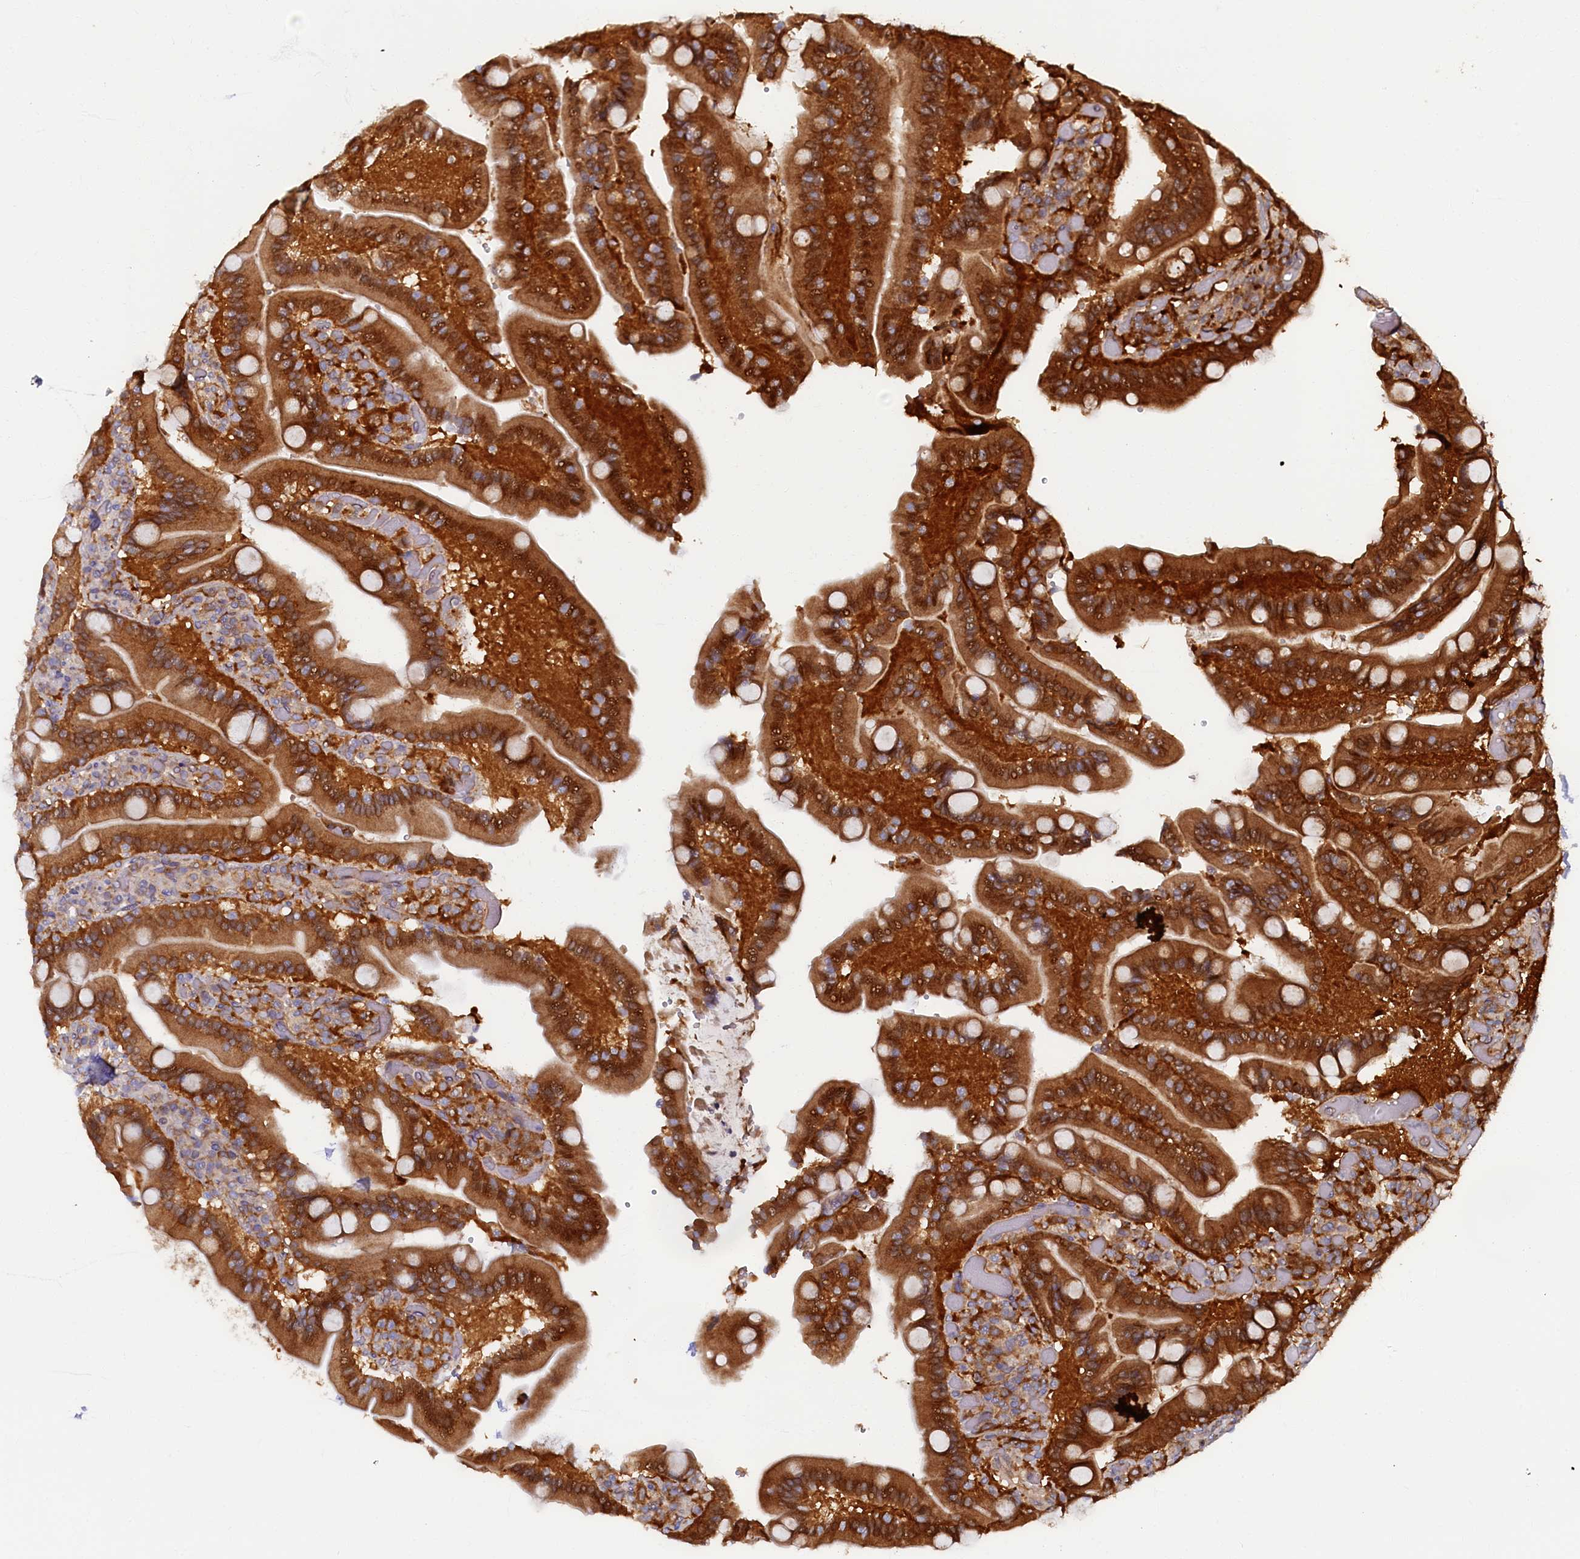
{"staining": {"intensity": "moderate", "quantity": ">75%", "location": "cytoplasmic/membranous,nuclear"}, "tissue": "duodenum", "cell_type": "Glandular cells", "image_type": "normal", "snomed": [{"axis": "morphology", "description": "Normal tissue, NOS"}, {"axis": "topography", "description": "Duodenum"}], "caption": "Immunohistochemical staining of unremarkable human duodenum demonstrates moderate cytoplasmic/membranous,nuclear protein expression in approximately >75% of glandular cells. The protein is shown in brown color, while the nuclei are stained blue.", "gene": "STX12", "patient": {"sex": "female", "age": 62}}